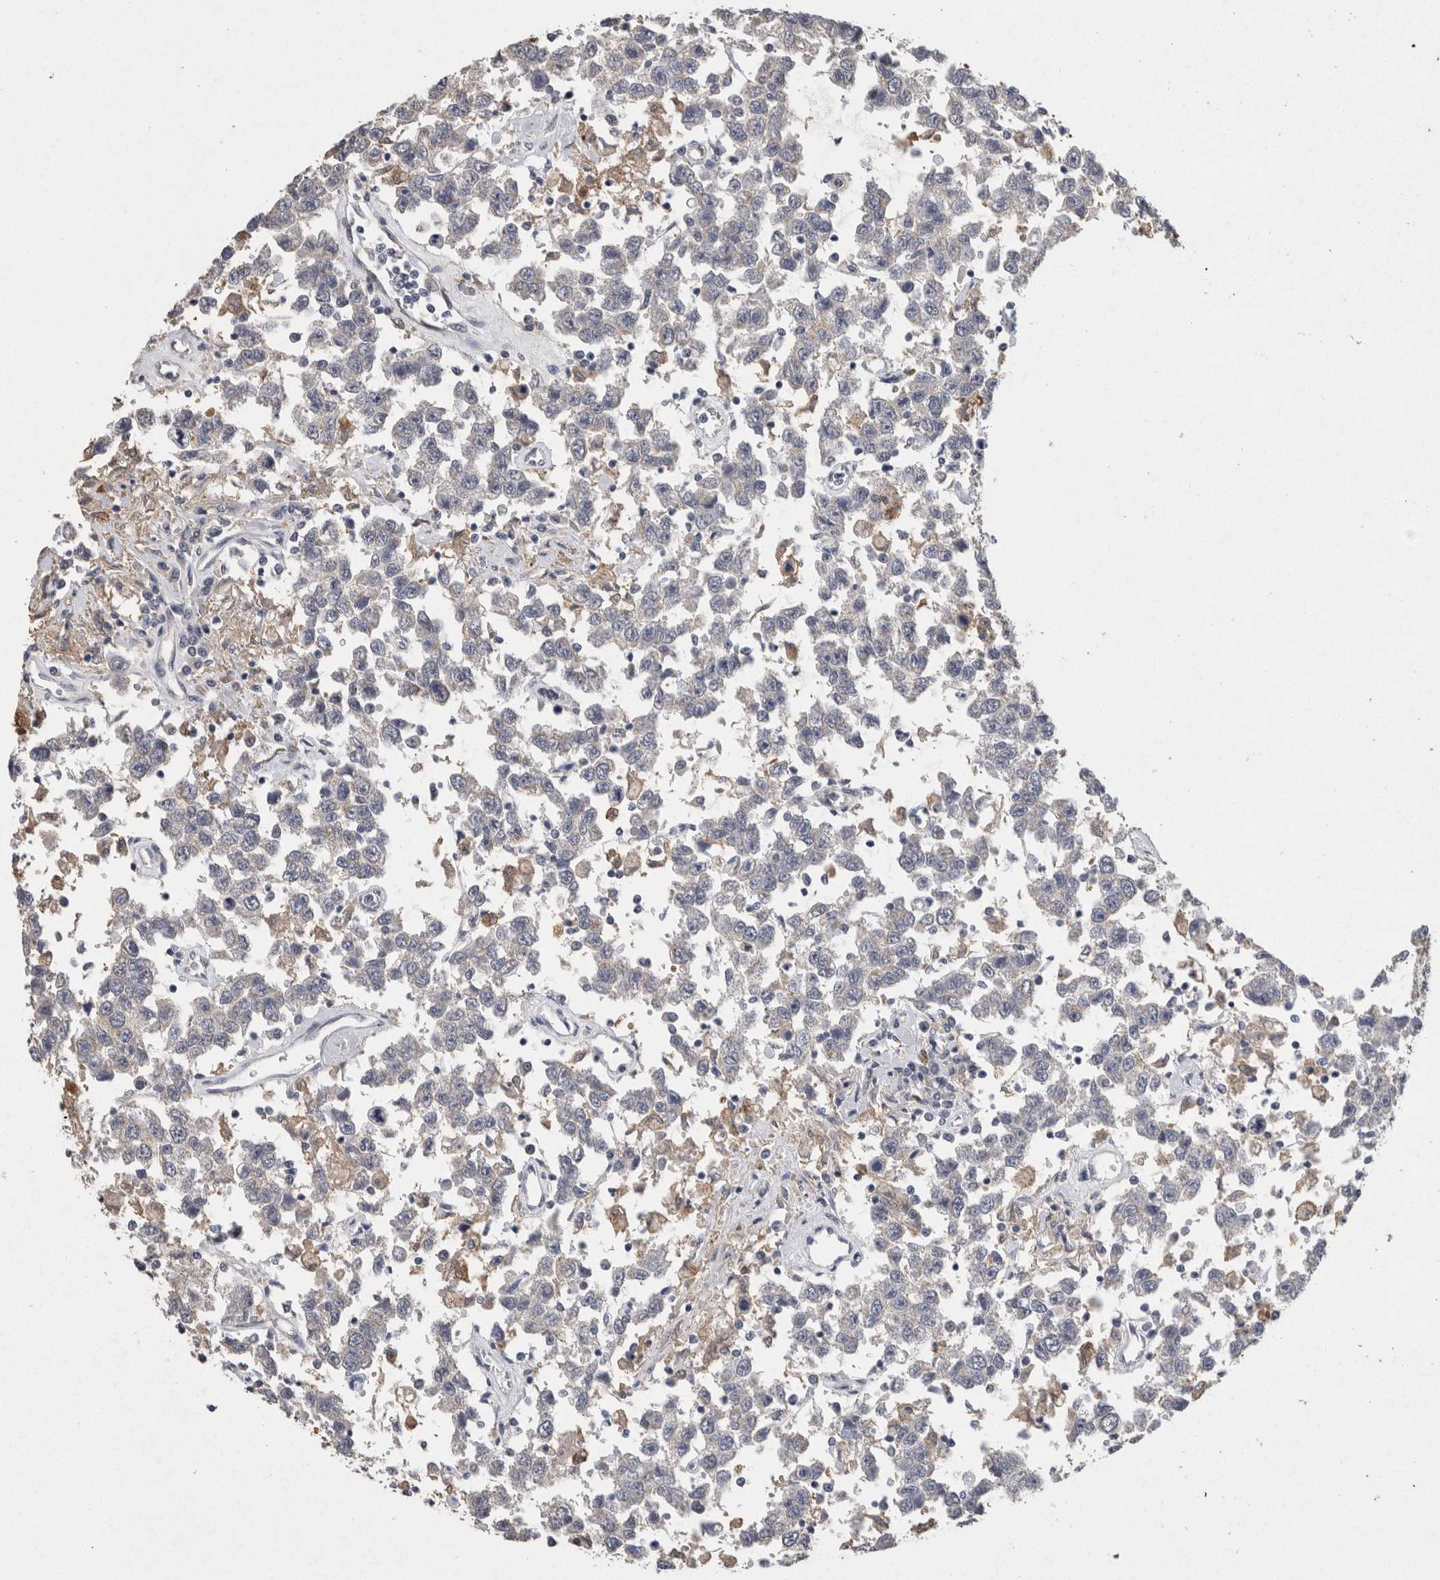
{"staining": {"intensity": "negative", "quantity": "none", "location": "none"}, "tissue": "testis cancer", "cell_type": "Tumor cells", "image_type": "cancer", "snomed": [{"axis": "morphology", "description": "Seminoma, NOS"}, {"axis": "topography", "description": "Testis"}], "caption": "High magnification brightfield microscopy of testis seminoma stained with DAB (3,3'-diaminobenzidine) (brown) and counterstained with hematoxylin (blue): tumor cells show no significant expression. Brightfield microscopy of immunohistochemistry stained with DAB (brown) and hematoxylin (blue), captured at high magnification.", "gene": "CNTFR", "patient": {"sex": "male", "age": 41}}